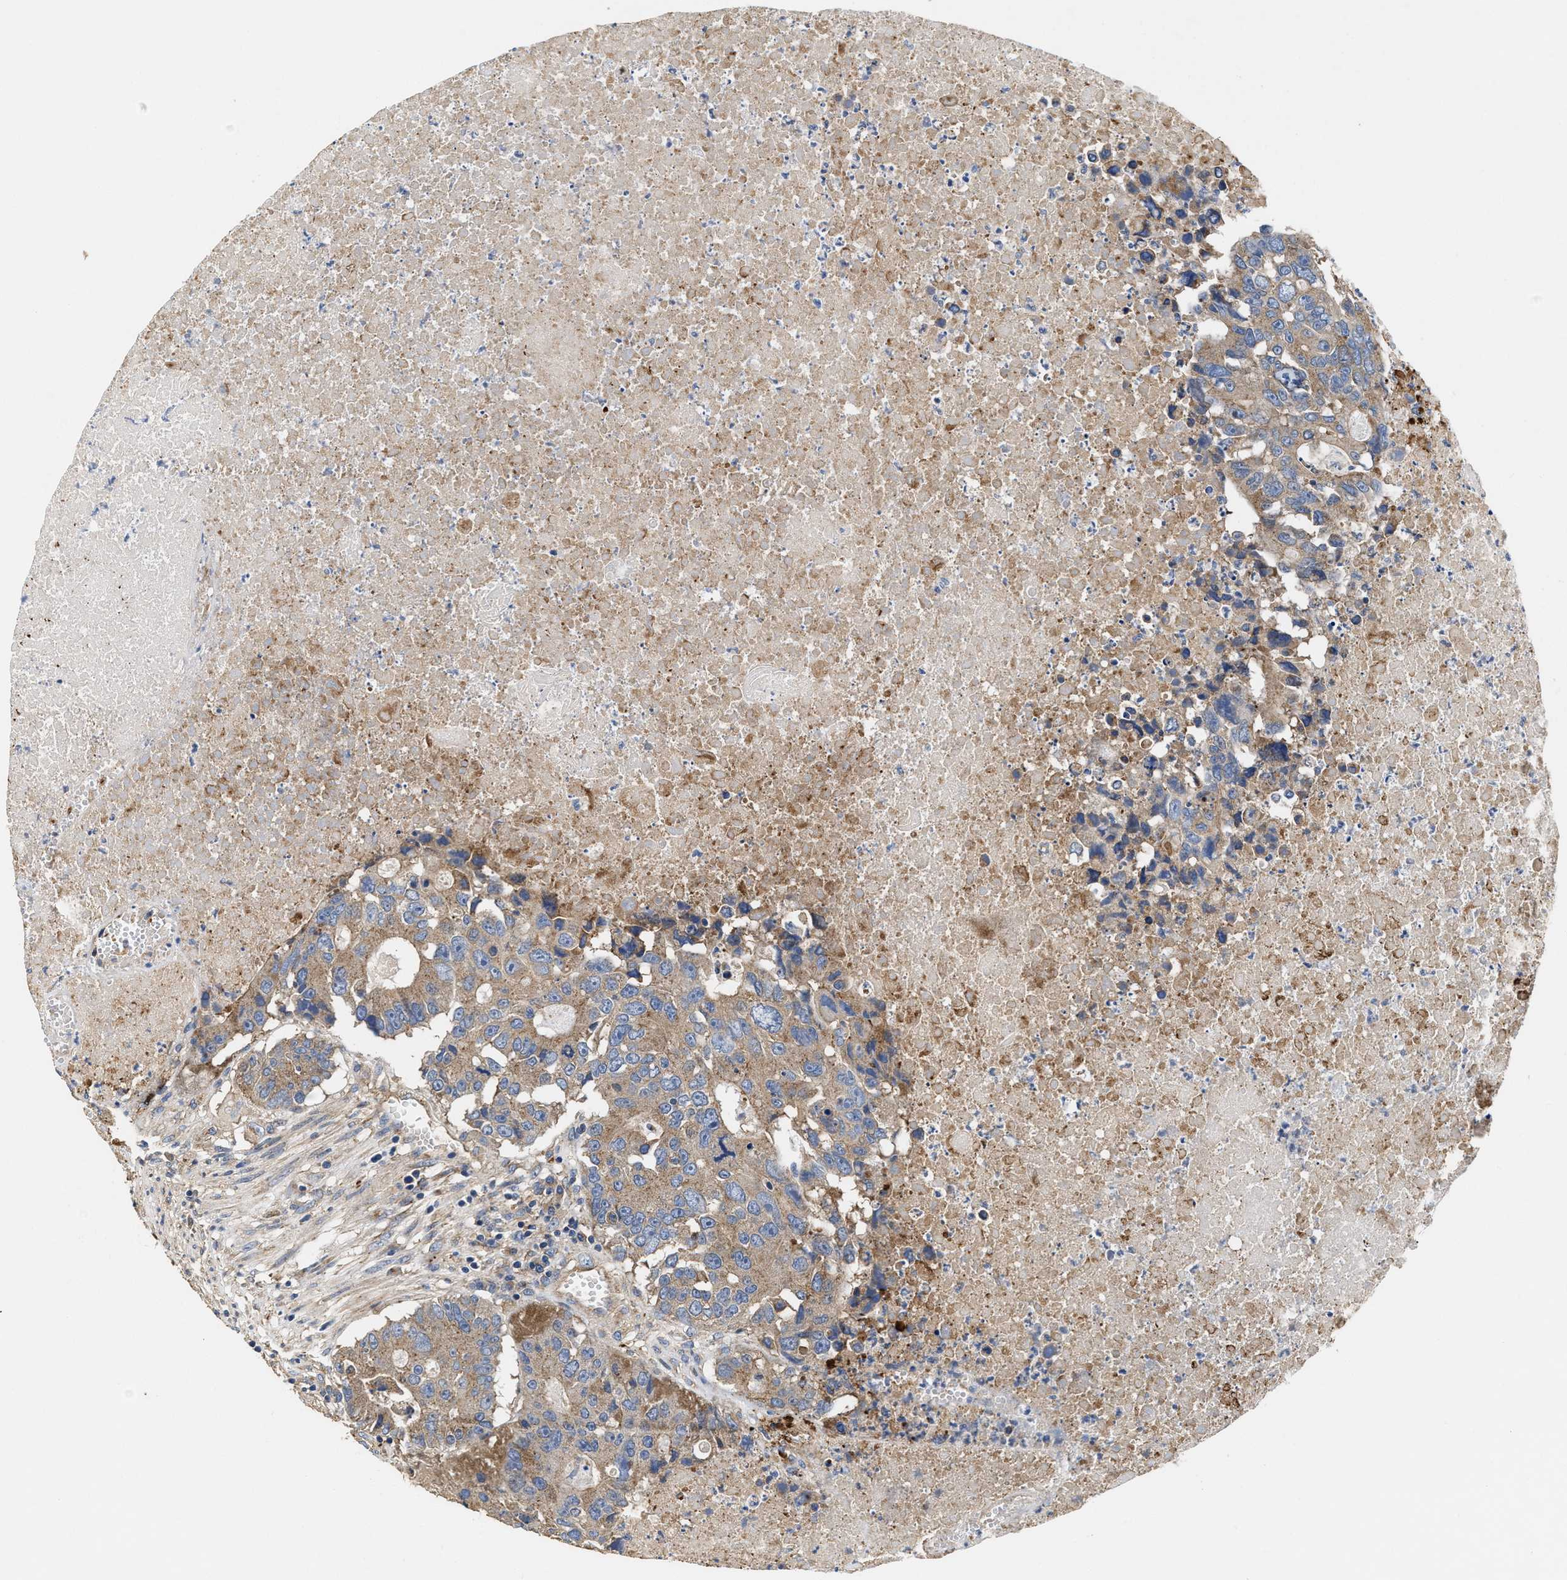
{"staining": {"intensity": "weak", "quantity": ">75%", "location": "cytoplasmic/membranous"}, "tissue": "colorectal cancer", "cell_type": "Tumor cells", "image_type": "cancer", "snomed": [{"axis": "morphology", "description": "Adenocarcinoma, NOS"}, {"axis": "topography", "description": "Colon"}], "caption": "The immunohistochemical stain labels weak cytoplasmic/membranous positivity in tumor cells of colorectal cancer (adenocarcinoma) tissue.", "gene": "KLB", "patient": {"sex": "male", "age": 87}}